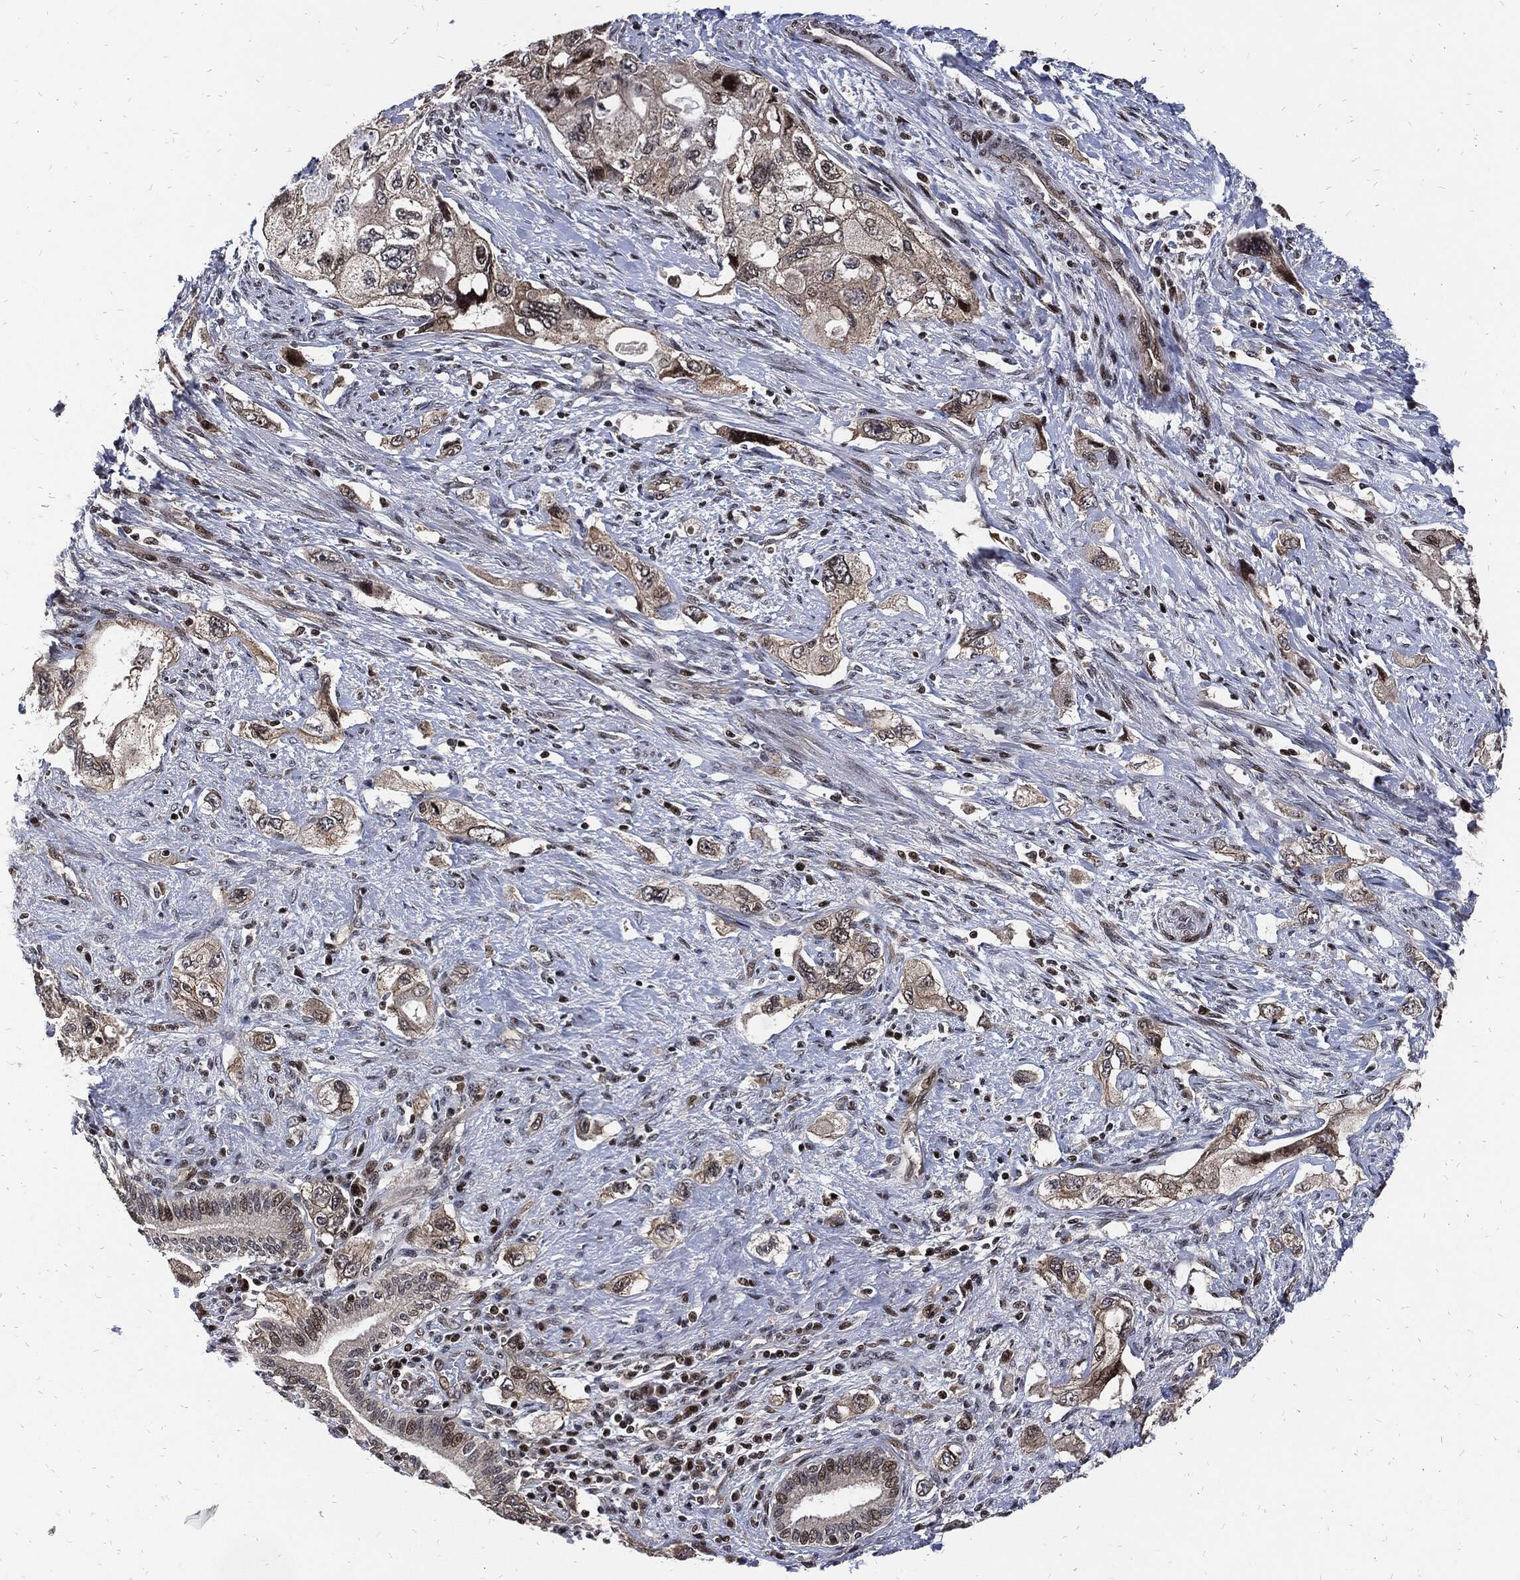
{"staining": {"intensity": "moderate", "quantity": "<25%", "location": "cytoplasmic/membranous"}, "tissue": "pancreatic cancer", "cell_type": "Tumor cells", "image_type": "cancer", "snomed": [{"axis": "morphology", "description": "Adenocarcinoma, NOS"}, {"axis": "topography", "description": "Pancreas"}], "caption": "High-power microscopy captured an IHC histopathology image of pancreatic adenocarcinoma, revealing moderate cytoplasmic/membranous expression in approximately <25% of tumor cells.", "gene": "ZNF775", "patient": {"sex": "female", "age": 73}}